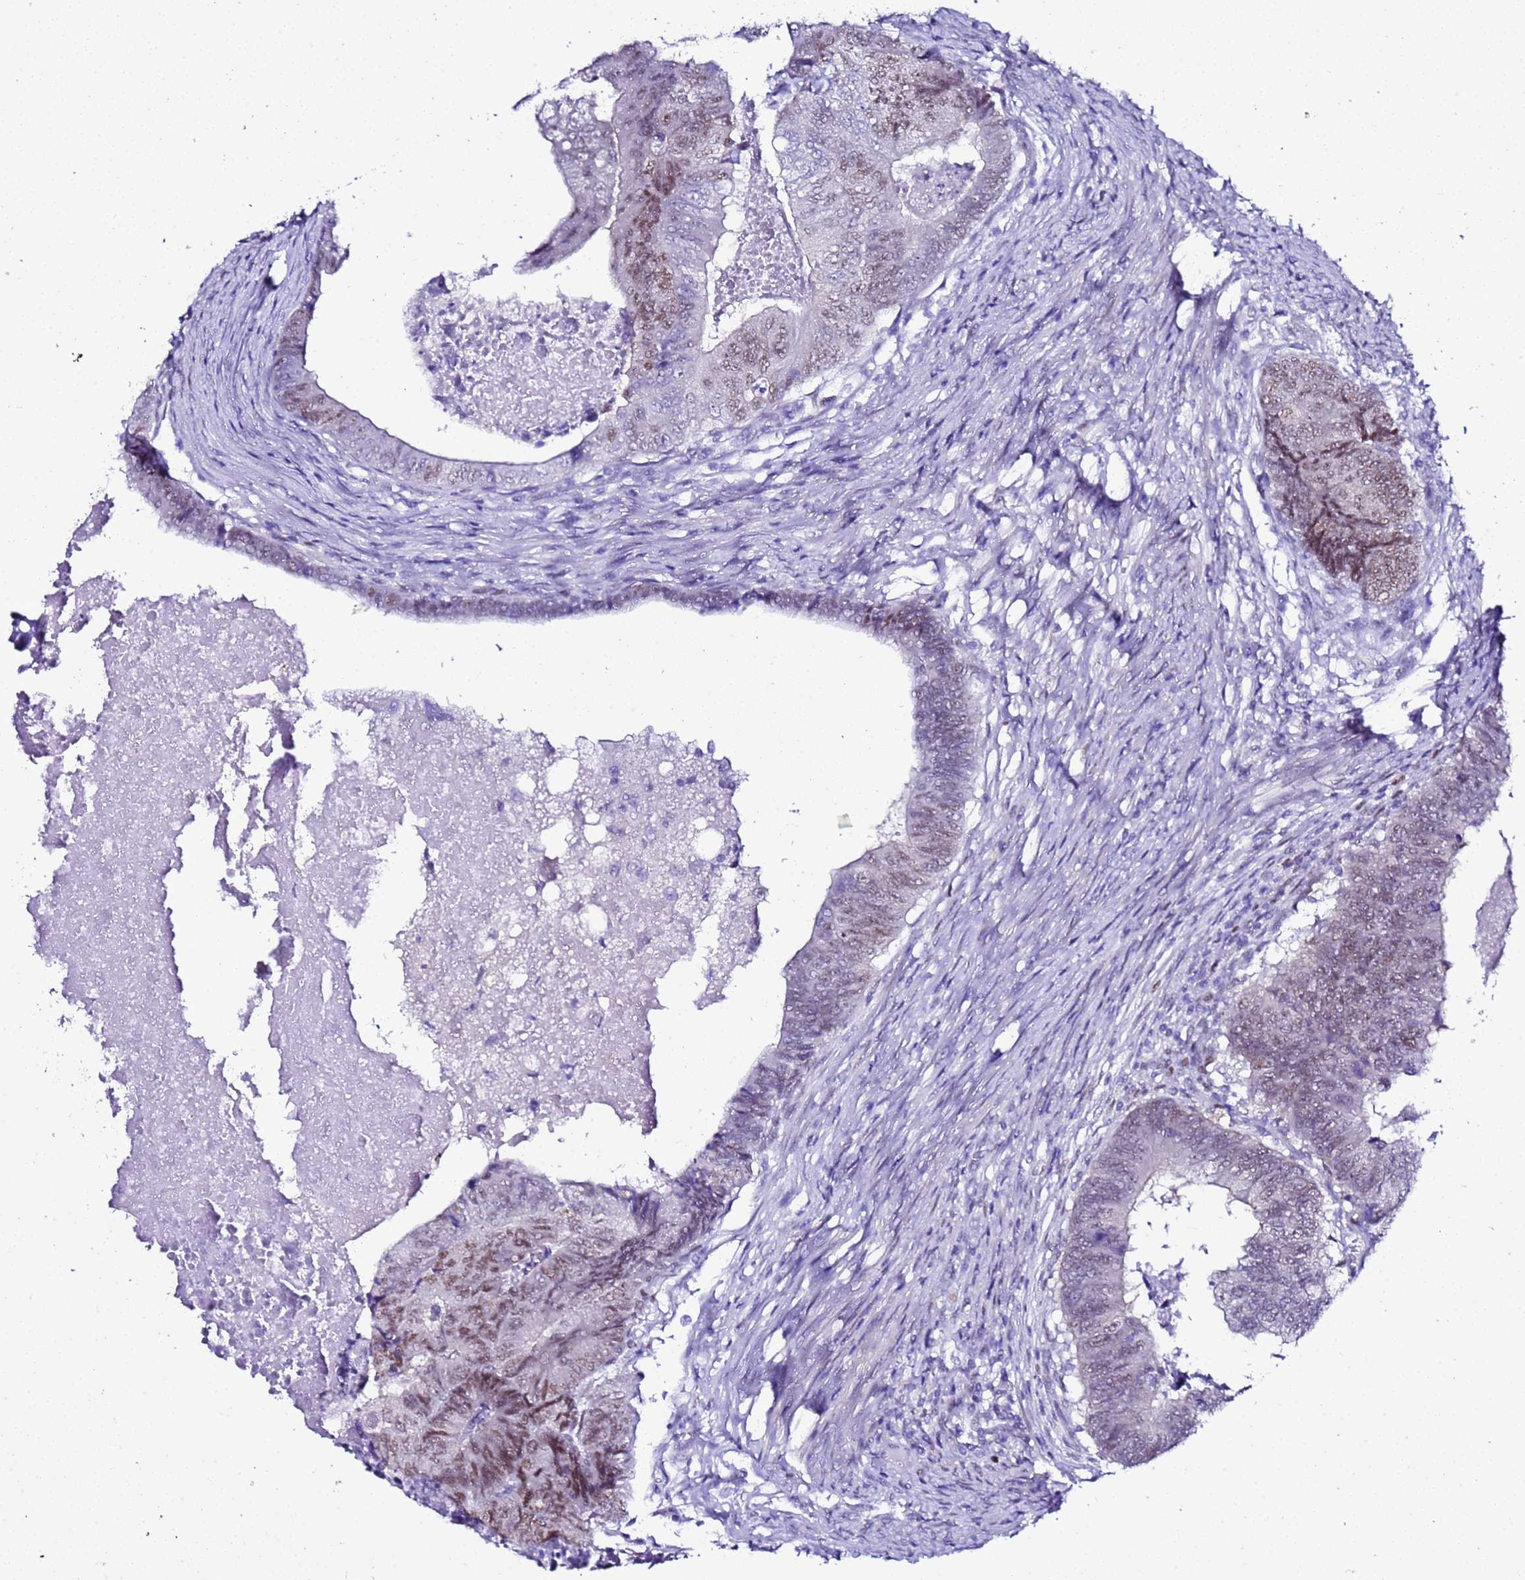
{"staining": {"intensity": "moderate", "quantity": ">75%", "location": "nuclear"}, "tissue": "colorectal cancer", "cell_type": "Tumor cells", "image_type": "cancer", "snomed": [{"axis": "morphology", "description": "Adenocarcinoma, NOS"}, {"axis": "topography", "description": "Colon"}], "caption": "Colorectal cancer was stained to show a protein in brown. There is medium levels of moderate nuclear positivity in approximately >75% of tumor cells.", "gene": "BCL7A", "patient": {"sex": "female", "age": 67}}